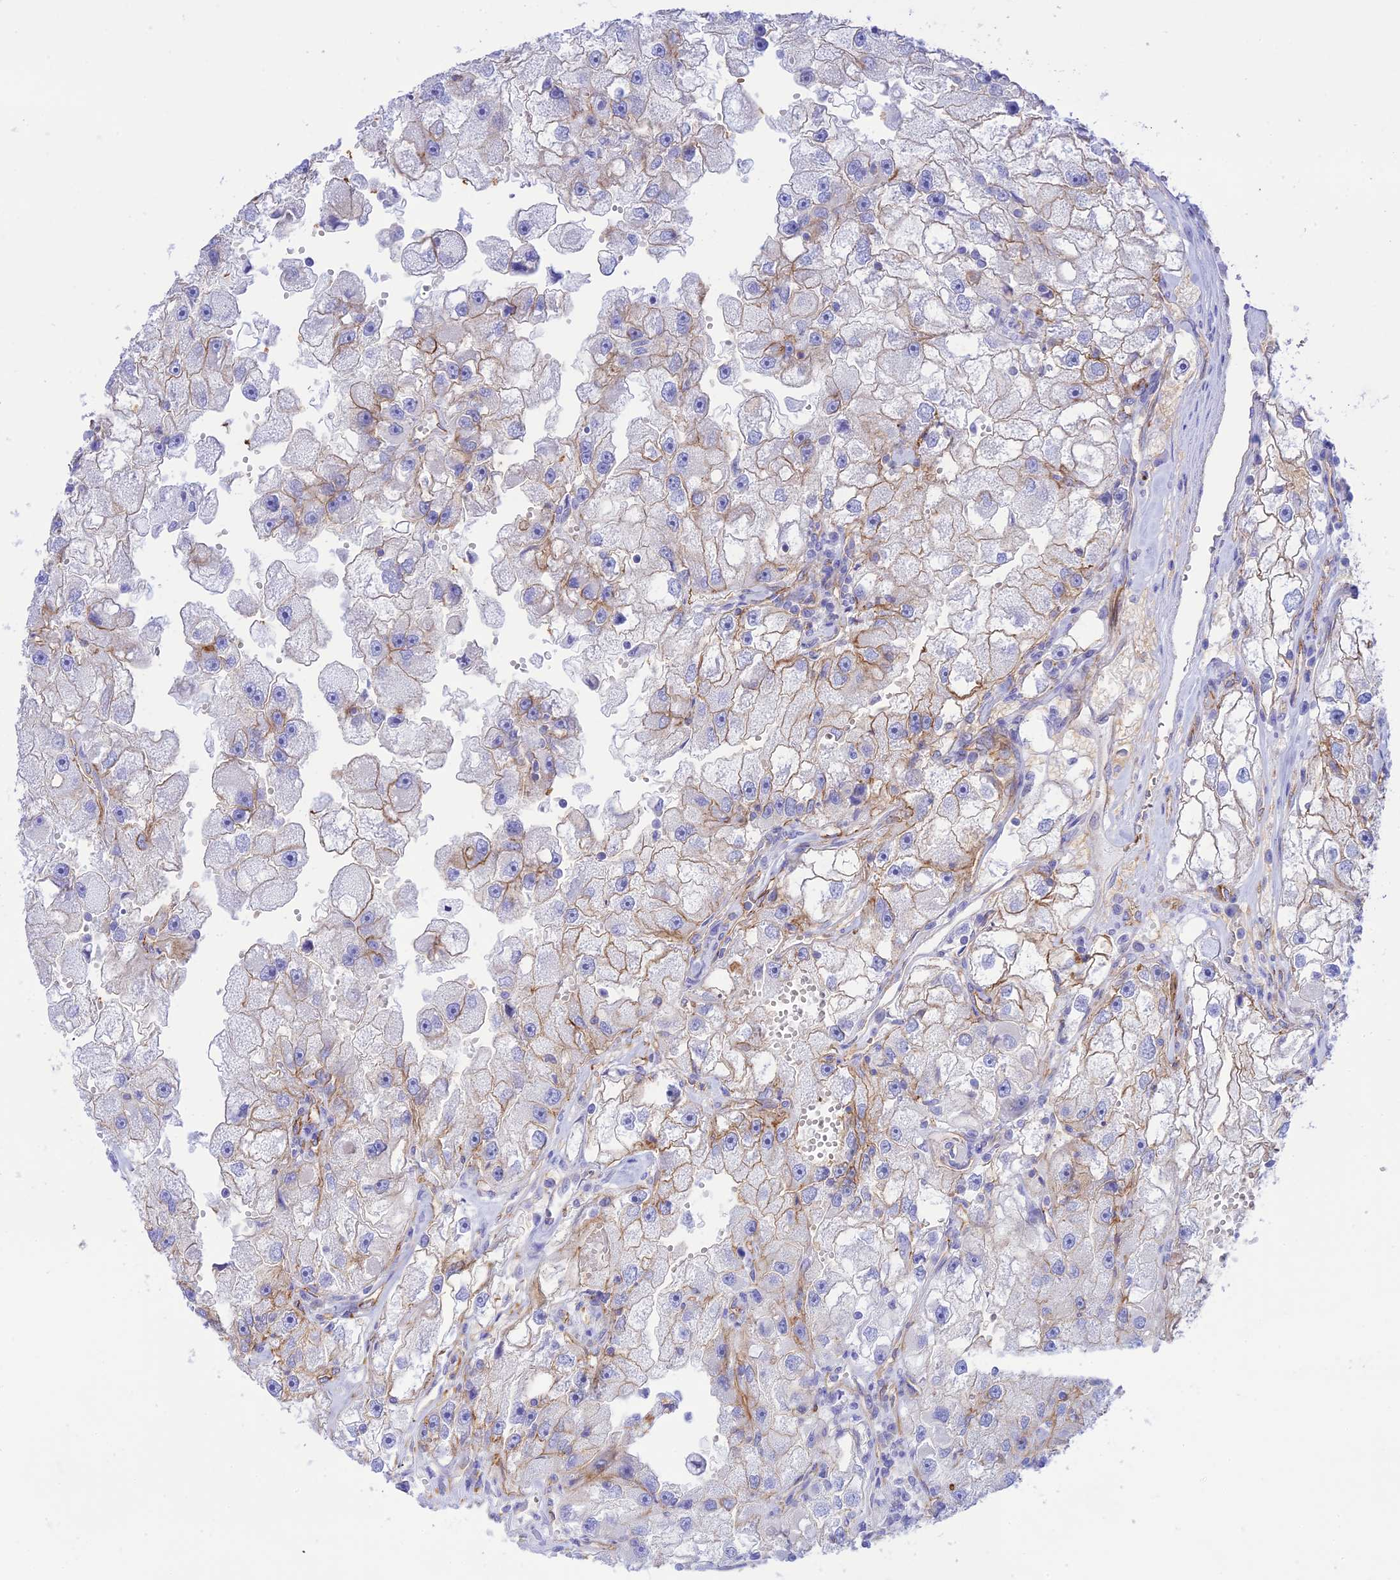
{"staining": {"intensity": "moderate", "quantity": "25%-75%", "location": "cytoplasmic/membranous"}, "tissue": "renal cancer", "cell_type": "Tumor cells", "image_type": "cancer", "snomed": [{"axis": "morphology", "description": "Adenocarcinoma, NOS"}, {"axis": "topography", "description": "Kidney"}], "caption": "Immunohistochemical staining of human adenocarcinoma (renal) exhibits medium levels of moderate cytoplasmic/membranous staining in about 25%-75% of tumor cells. The staining was performed using DAB (3,3'-diaminobenzidine), with brown indicating positive protein expression. Nuclei are stained blue with hematoxylin.", "gene": "YPEL5", "patient": {"sex": "male", "age": 63}}